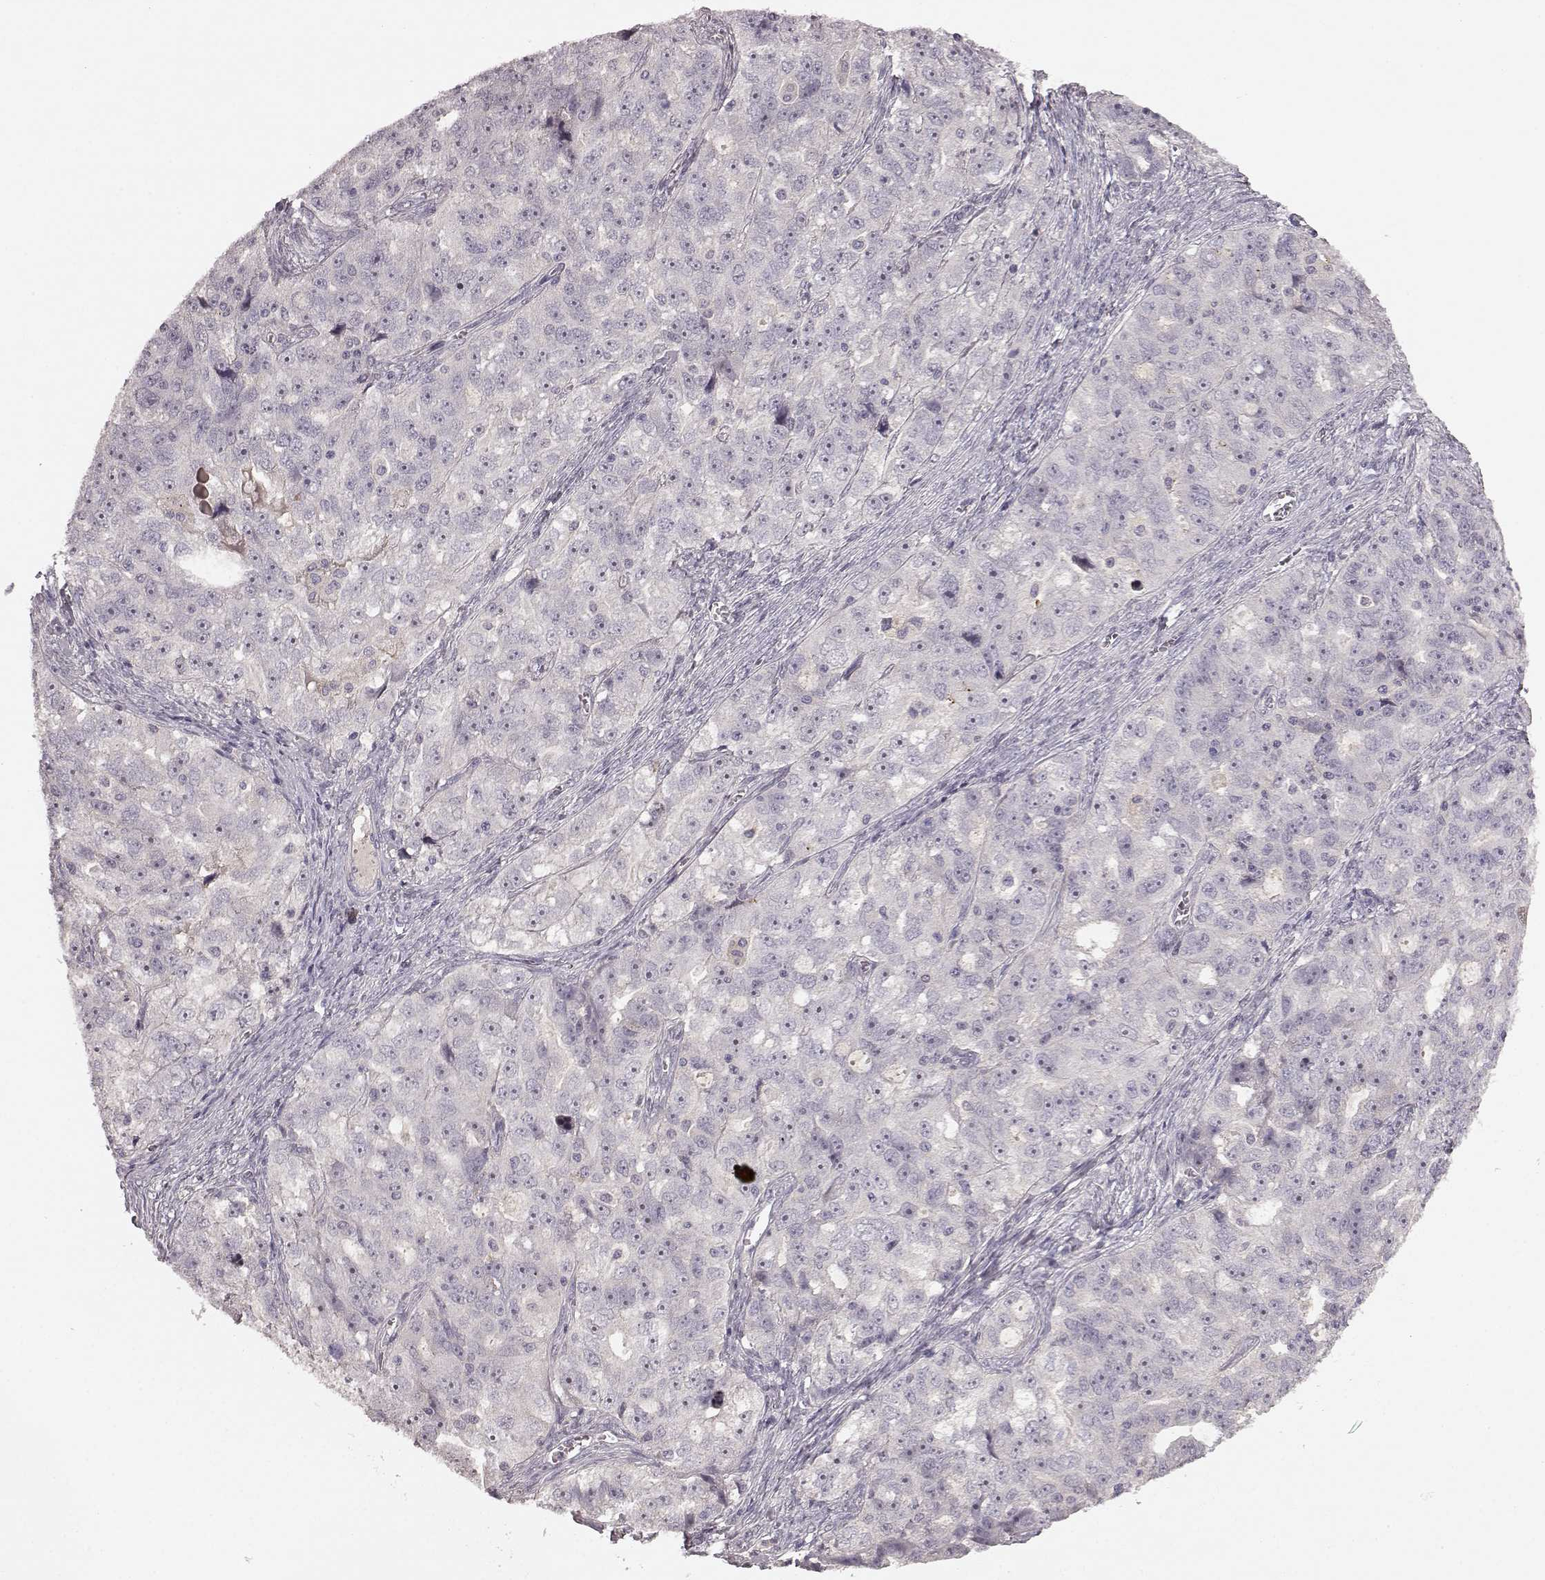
{"staining": {"intensity": "negative", "quantity": "none", "location": "none"}, "tissue": "ovarian cancer", "cell_type": "Tumor cells", "image_type": "cancer", "snomed": [{"axis": "morphology", "description": "Cystadenocarcinoma, serous, NOS"}, {"axis": "topography", "description": "Ovary"}], "caption": "Micrograph shows no protein staining in tumor cells of ovarian serous cystadenocarcinoma tissue.", "gene": "SLC22A18", "patient": {"sex": "female", "age": 51}}